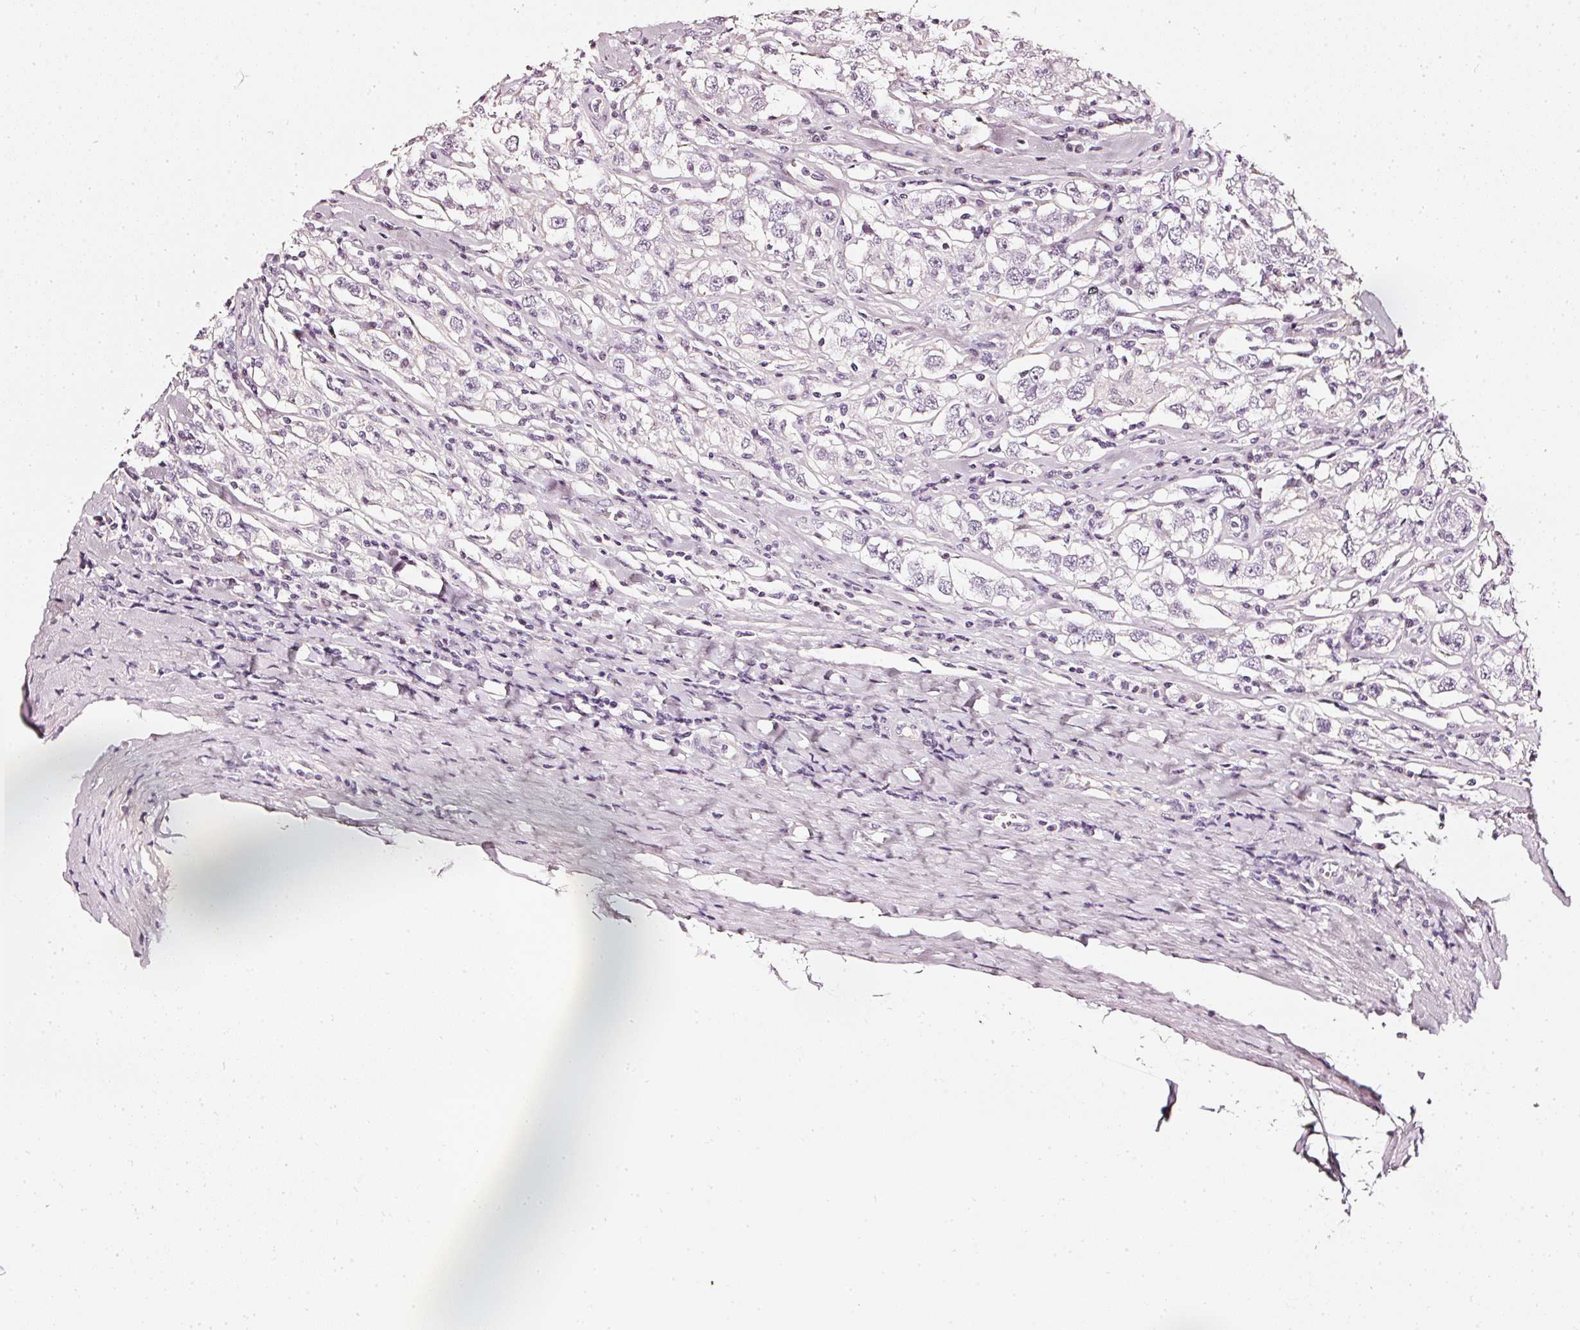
{"staining": {"intensity": "negative", "quantity": "none", "location": "none"}, "tissue": "testis cancer", "cell_type": "Tumor cells", "image_type": "cancer", "snomed": [{"axis": "morphology", "description": "Seminoma, NOS"}, {"axis": "topography", "description": "Testis"}], "caption": "DAB immunohistochemical staining of human seminoma (testis) shows no significant expression in tumor cells. (Stains: DAB IHC with hematoxylin counter stain, Microscopy: brightfield microscopy at high magnification).", "gene": "CNP", "patient": {"sex": "male", "age": 41}}